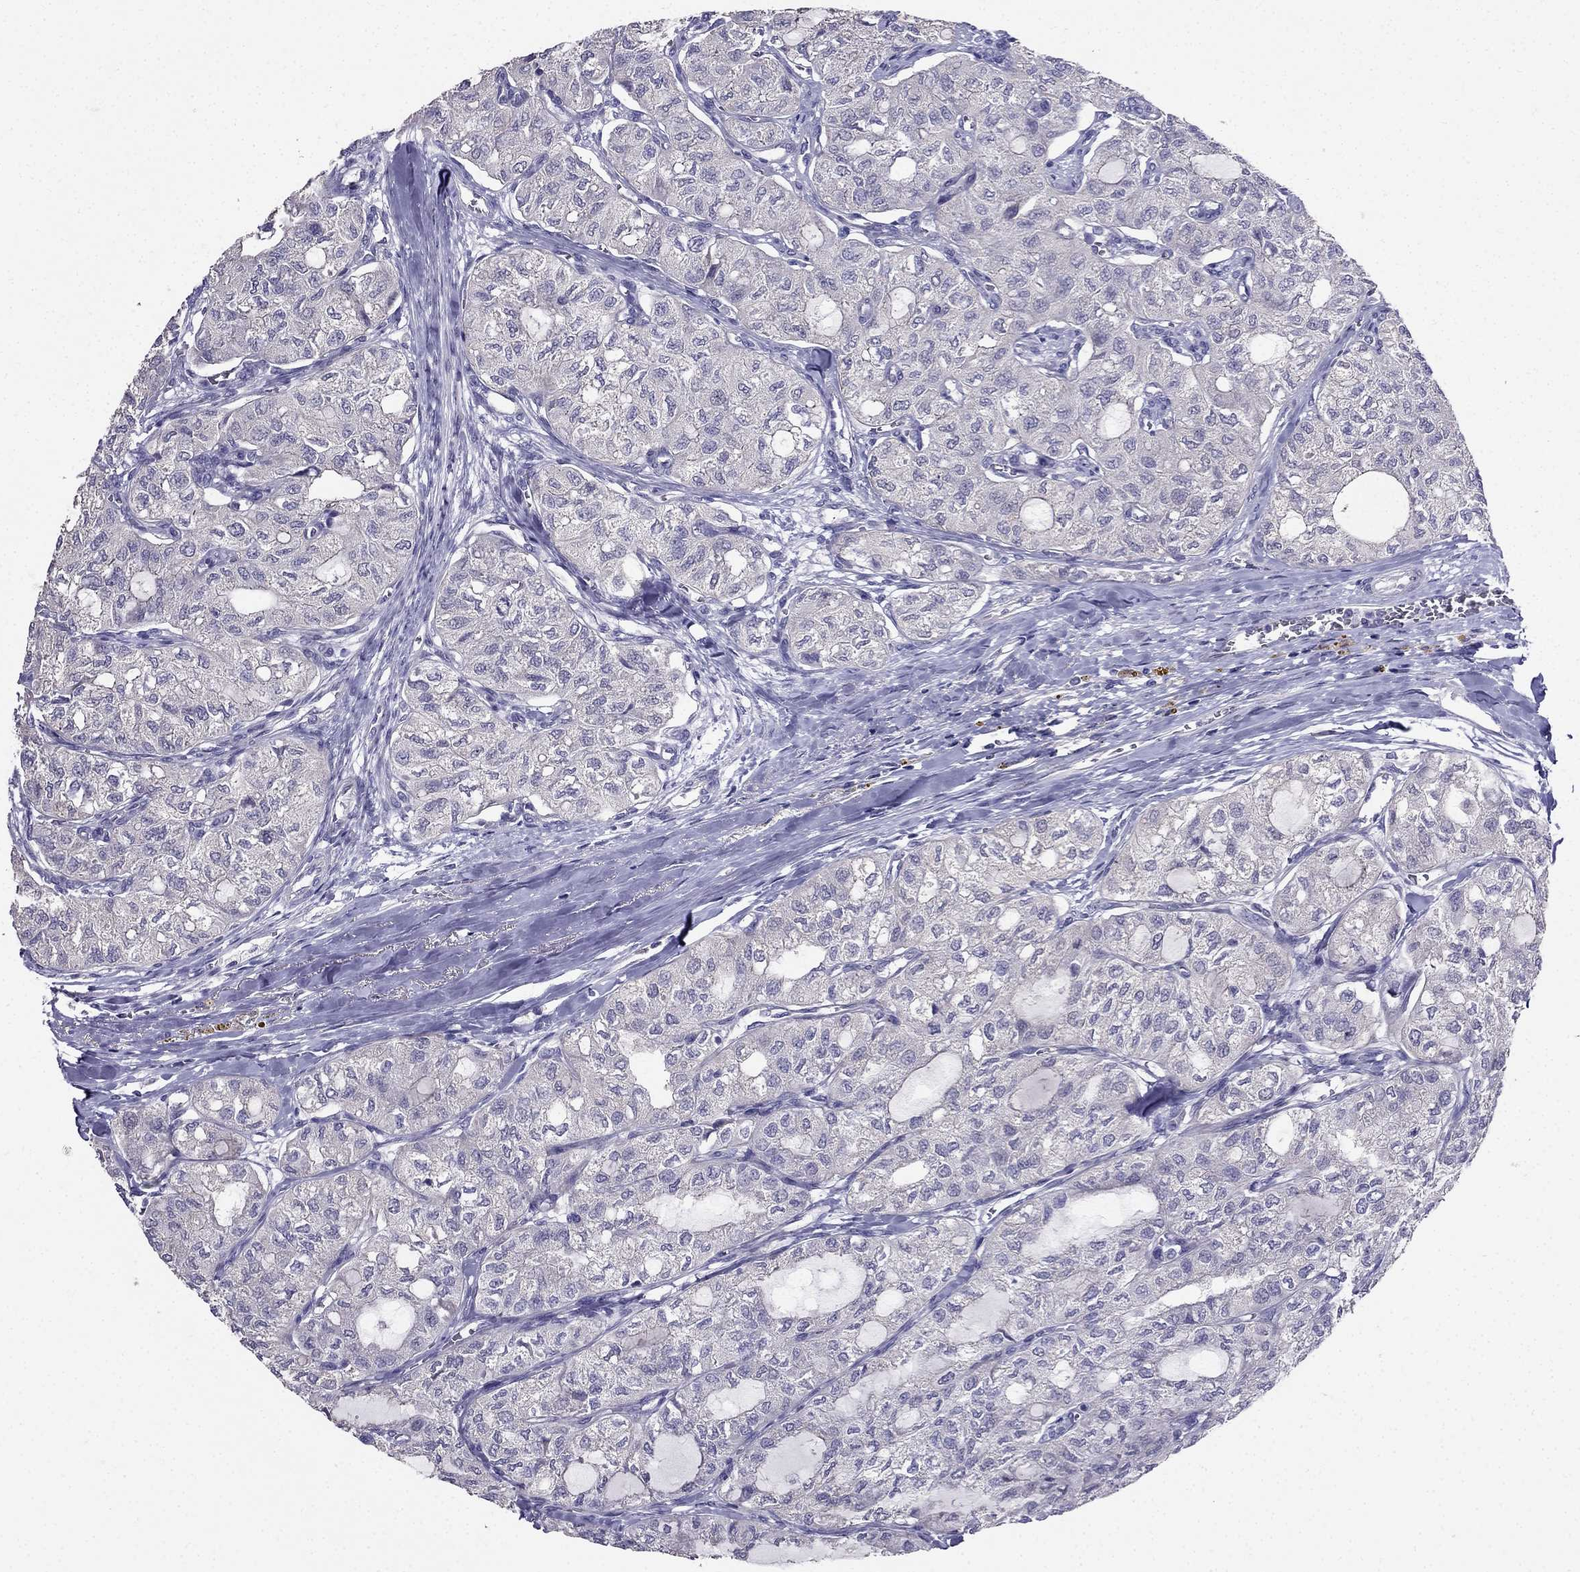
{"staining": {"intensity": "negative", "quantity": "none", "location": "none"}, "tissue": "thyroid cancer", "cell_type": "Tumor cells", "image_type": "cancer", "snomed": [{"axis": "morphology", "description": "Follicular adenoma carcinoma, NOS"}, {"axis": "topography", "description": "Thyroid gland"}], "caption": "This is a photomicrograph of immunohistochemistry (IHC) staining of thyroid cancer (follicular adenoma carcinoma), which shows no staining in tumor cells.", "gene": "AS3MT", "patient": {"sex": "male", "age": 75}}